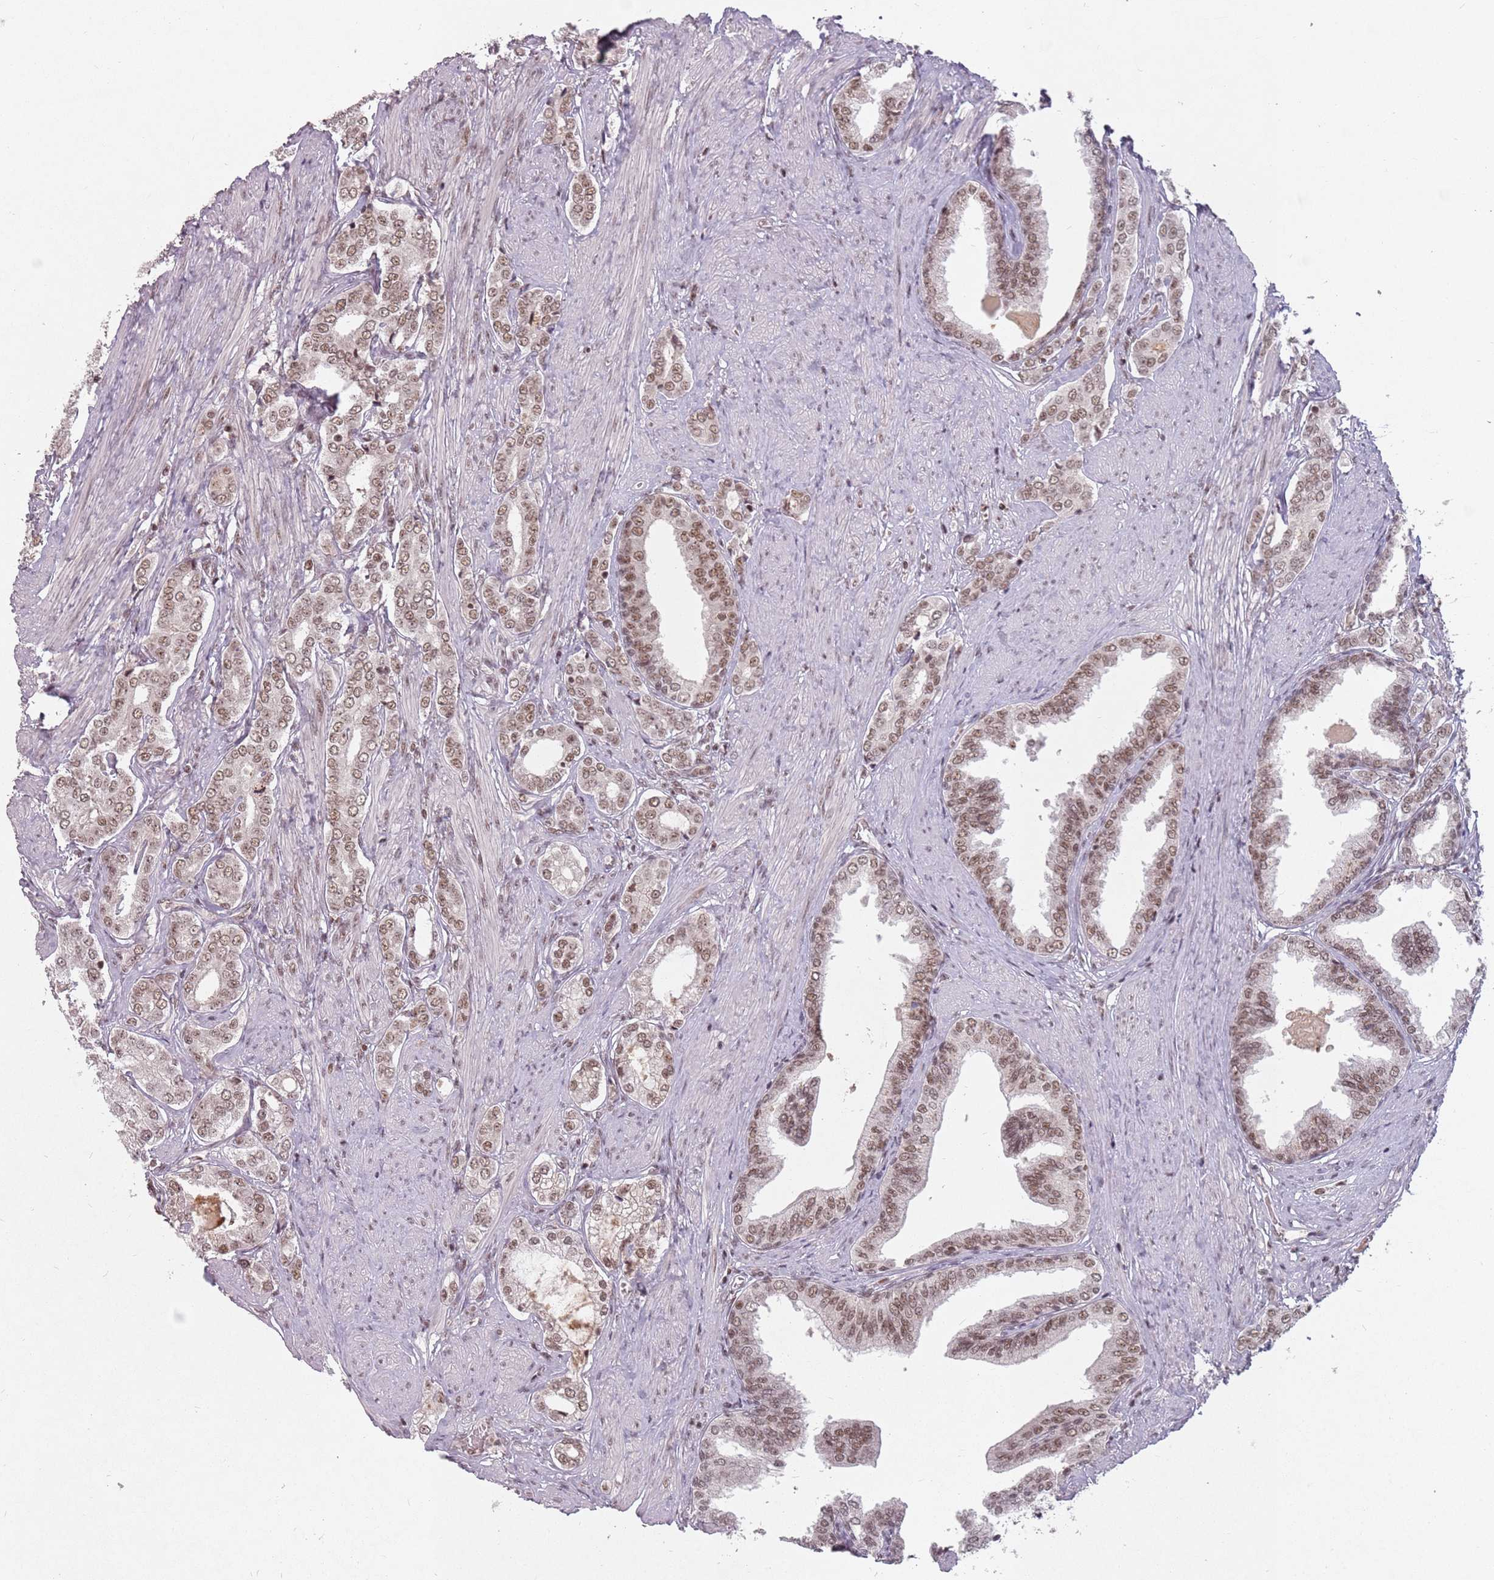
{"staining": {"intensity": "moderate", "quantity": ">75%", "location": "nuclear"}, "tissue": "prostate cancer", "cell_type": "Tumor cells", "image_type": "cancer", "snomed": [{"axis": "morphology", "description": "Adenocarcinoma, High grade"}, {"axis": "topography", "description": "Prostate"}], "caption": "Human prostate cancer (high-grade adenocarcinoma) stained for a protein (brown) reveals moderate nuclear positive staining in approximately >75% of tumor cells.", "gene": "NCBP1", "patient": {"sex": "male", "age": 71}}